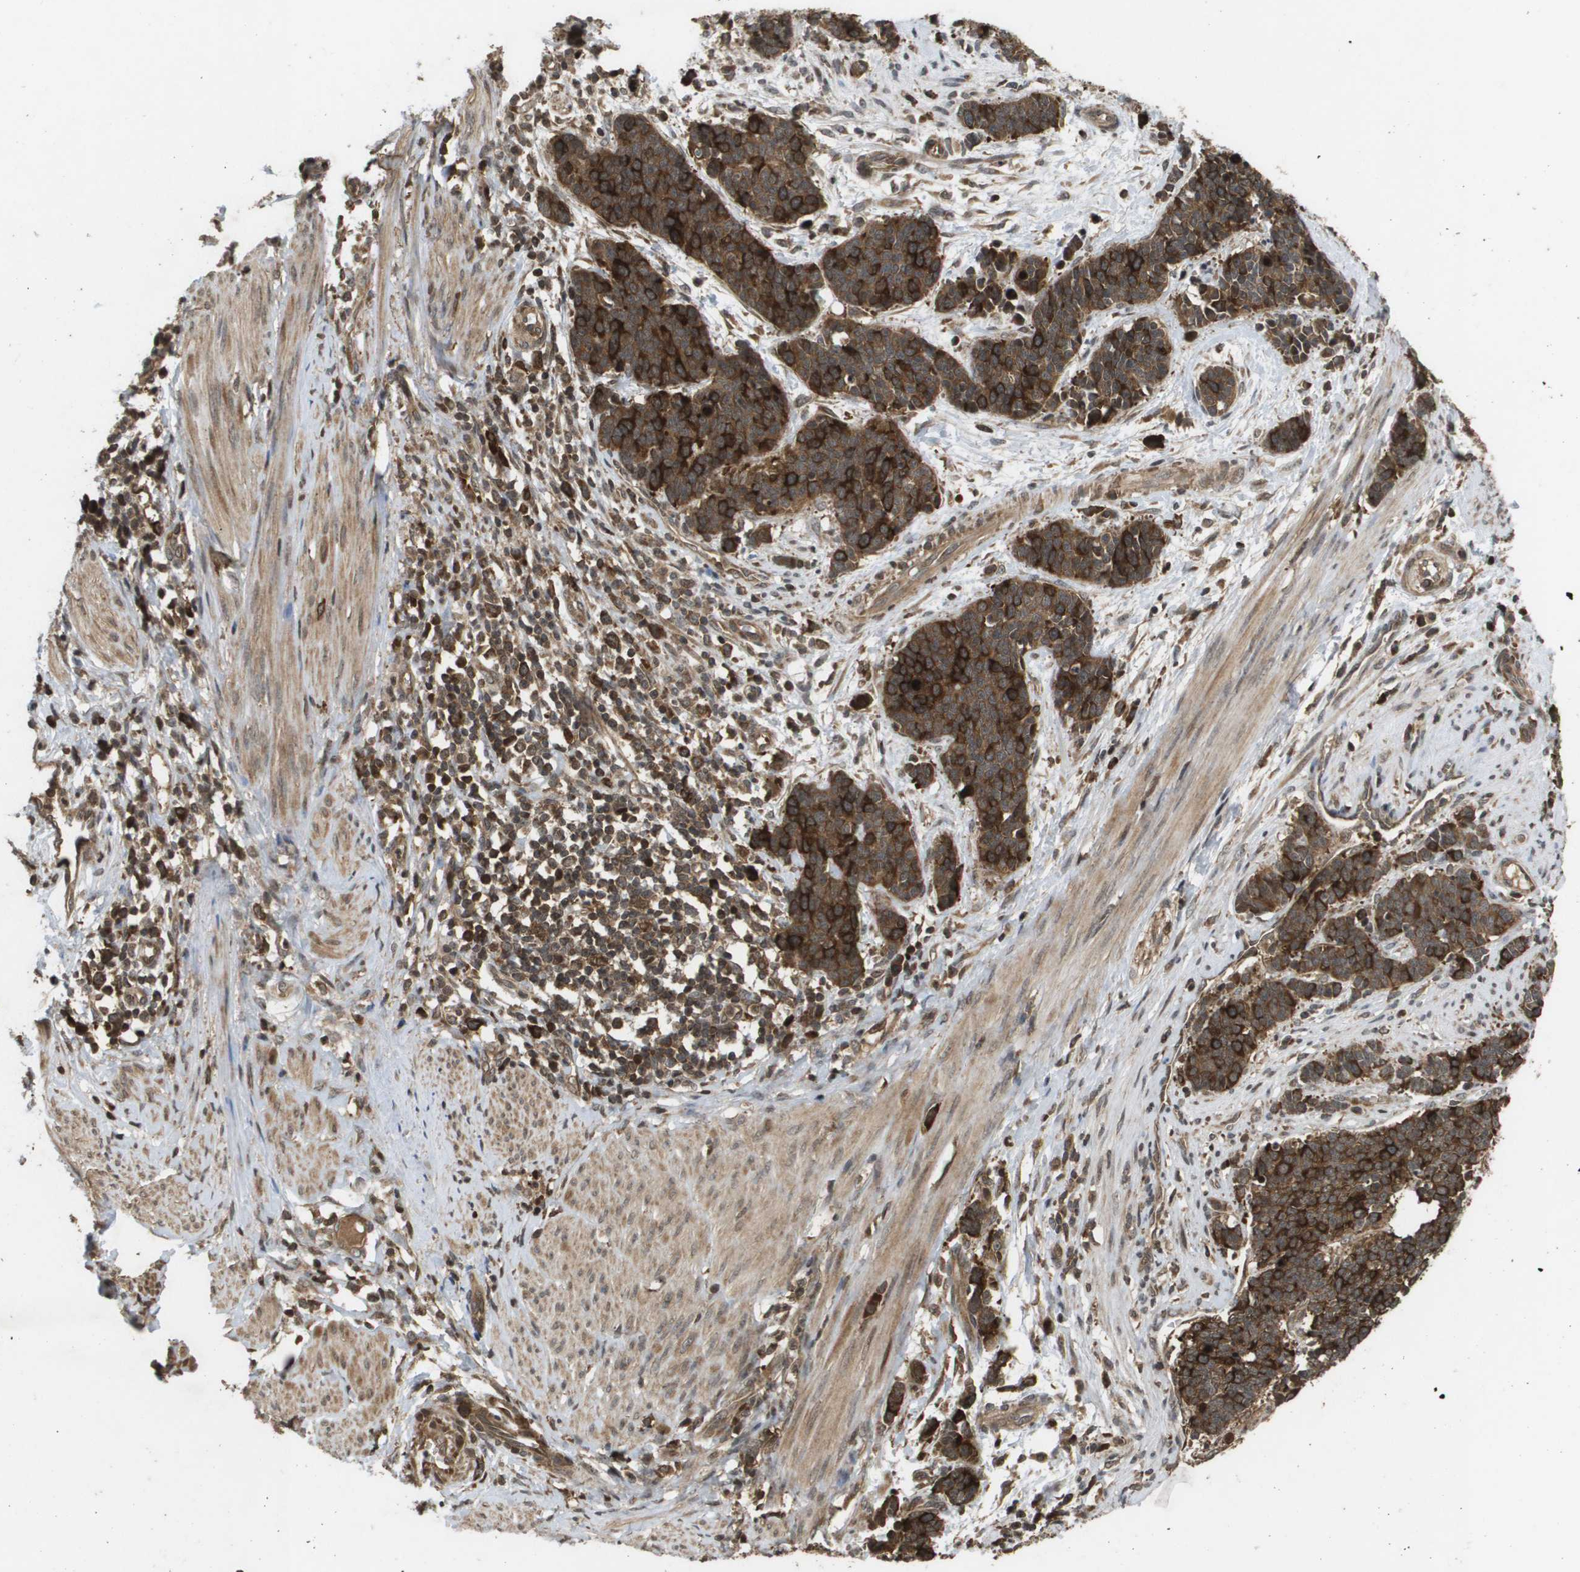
{"staining": {"intensity": "strong", "quantity": ">75%", "location": "cytoplasmic/membranous"}, "tissue": "cervical cancer", "cell_type": "Tumor cells", "image_type": "cancer", "snomed": [{"axis": "morphology", "description": "Squamous cell carcinoma, NOS"}, {"axis": "topography", "description": "Cervix"}], "caption": "Cervical cancer (squamous cell carcinoma) stained with immunohistochemistry reveals strong cytoplasmic/membranous staining in approximately >75% of tumor cells. The protein is shown in brown color, while the nuclei are stained blue.", "gene": "KIF11", "patient": {"sex": "female", "age": 35}}